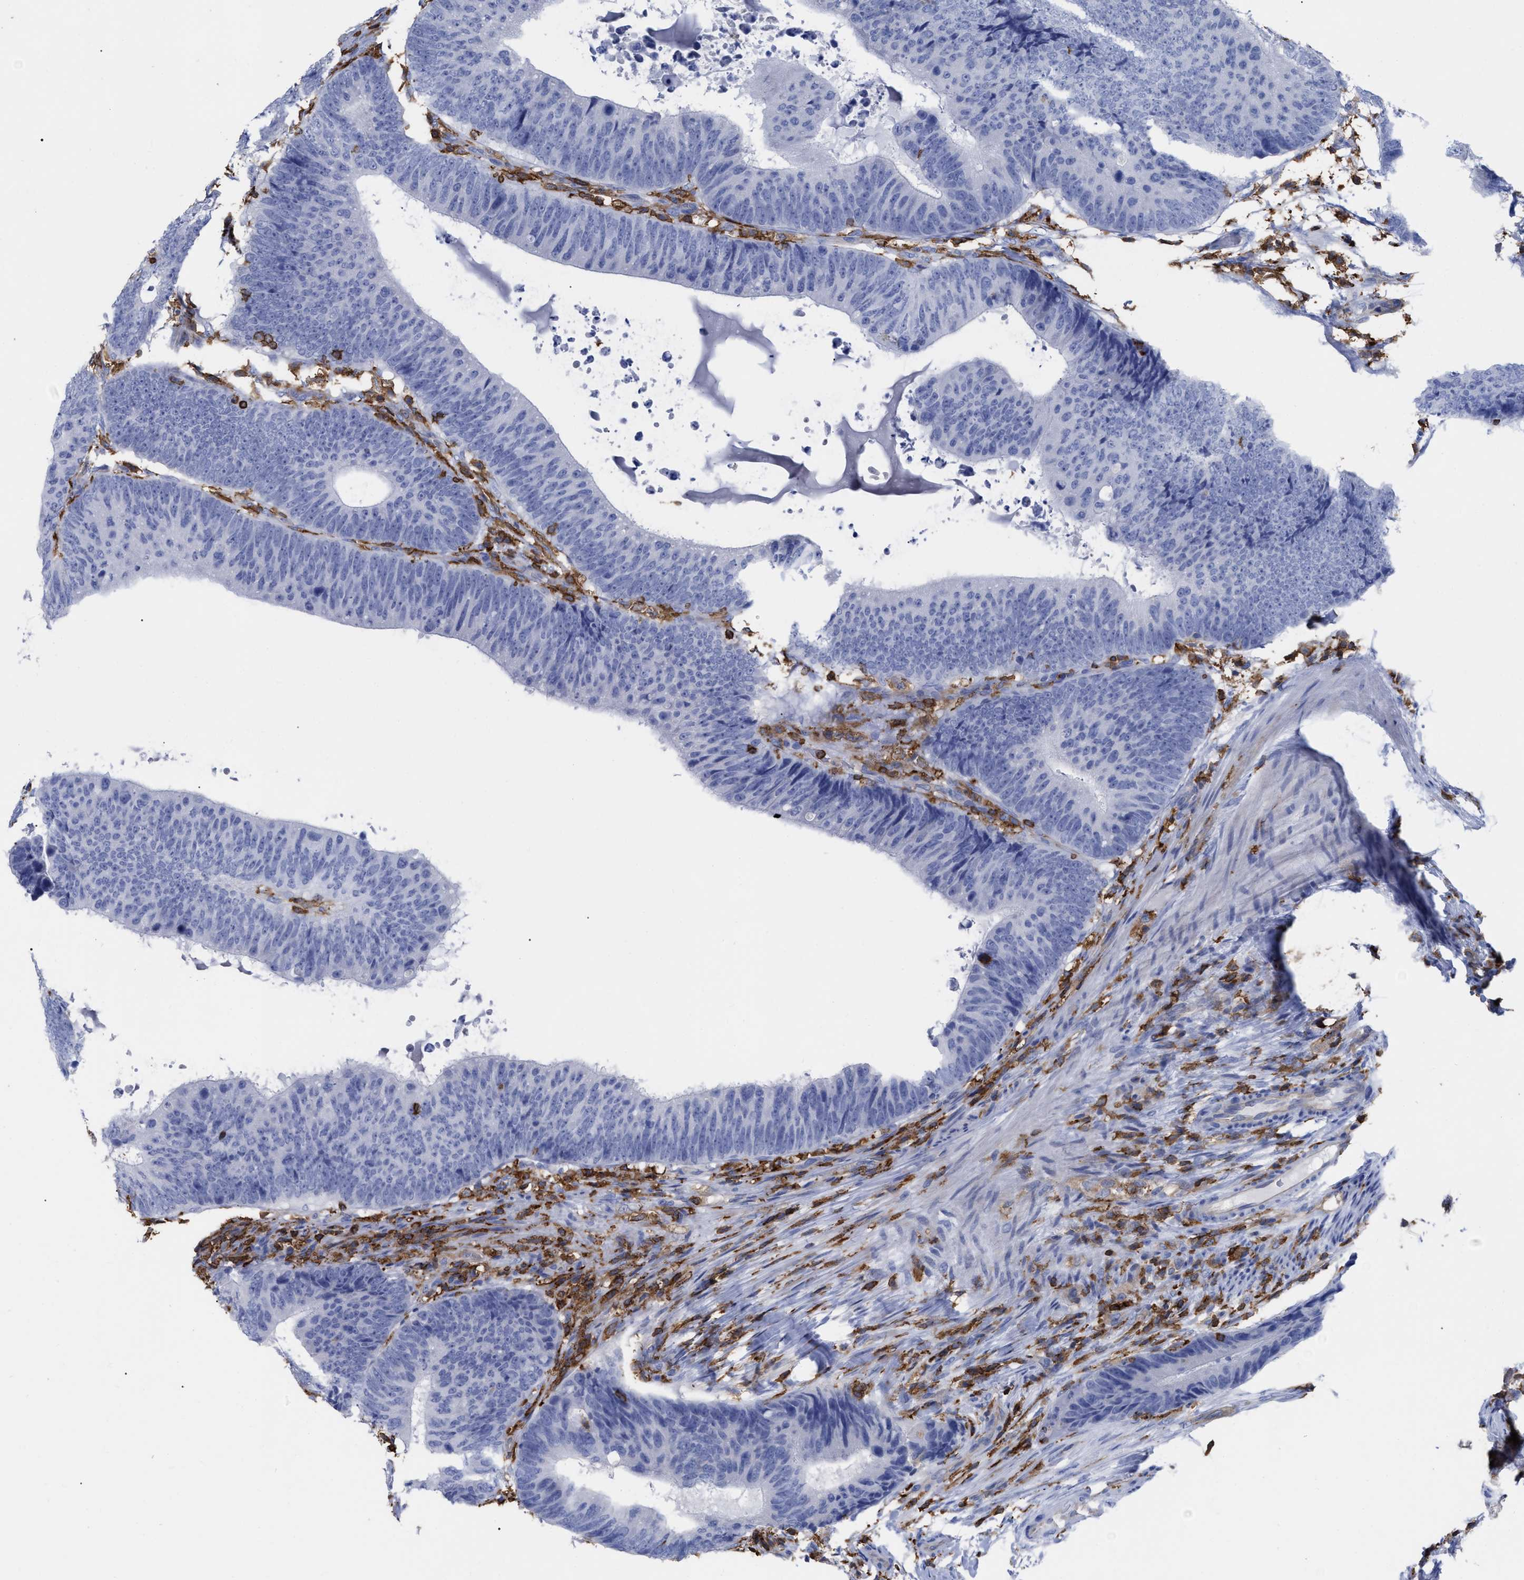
{"staining": {"intensity": "negative", "quantity": "none", "location": "none"}, "tissue": "colorectal cancer", "cell_type": "Tumor cells", "image_type": "cancer", "snomed": [{"axis": "morphology", "description": "Adenocarcinoma, NOS"}, {"axis": "topography", "description": "Colon"}], "caption": "This image is of colorectal cancer (adenocarcinoma) stained with immunohistochemistry (IHC) to label a protein in brown with the nuclei are counter-stained blue. There is no staining in tumor cells.", "gene": "HCLS1", "patient": {"sex": "male", "age": 56}}